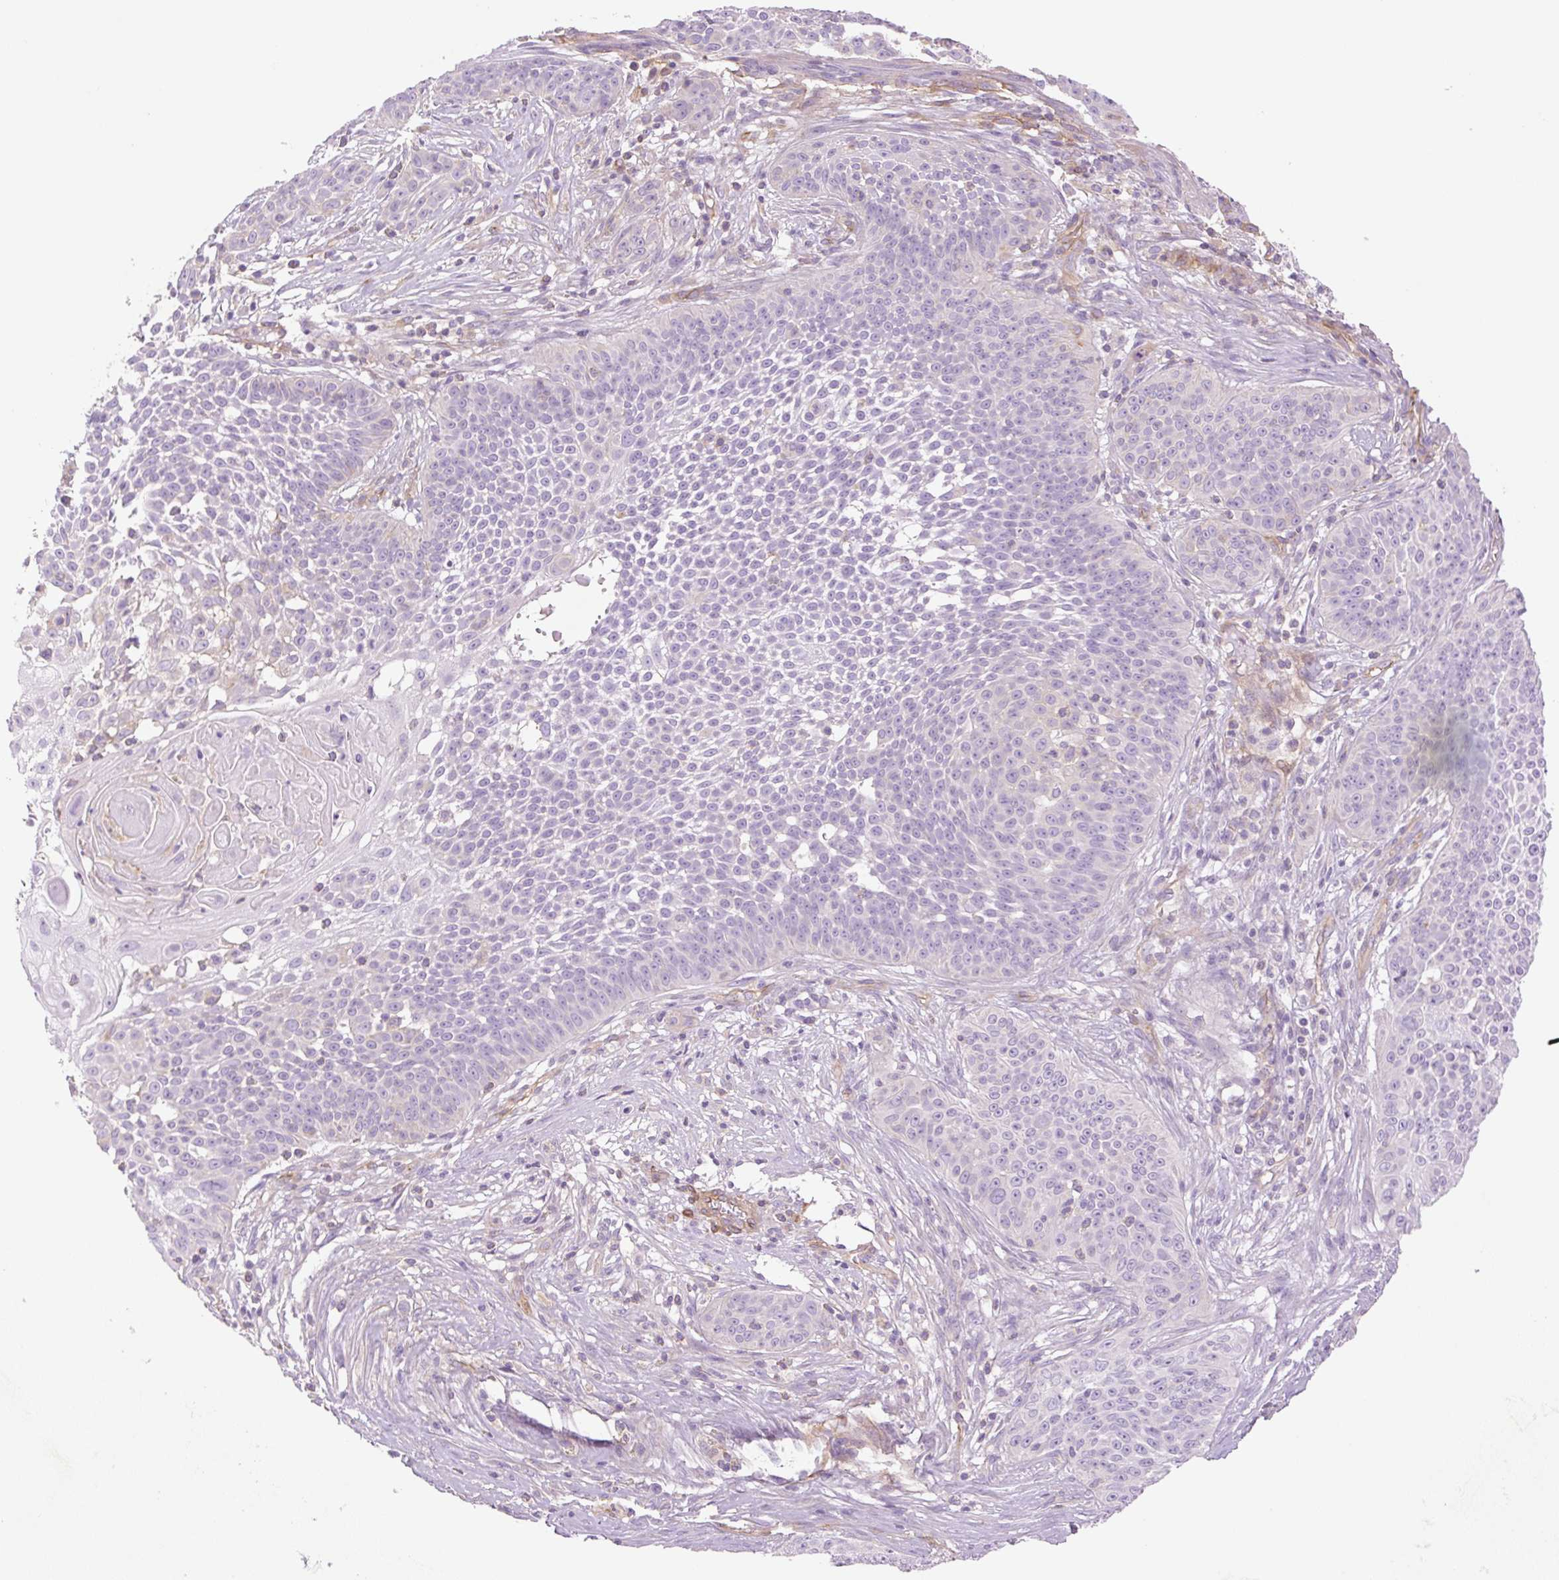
{"staining": {"intensity": "negative", "quantity": "none", "location": "none"}, "tissue": "skin cancer", "cell_type": "Tumor cells", "image_type": "cancer", "snomed": [{"axis": "morphology", "description": "Squamous cell carcinoma, NOS"}, {"axis": "topography", "description": "Skin"}], "caption": "High magnification brightfield microscopy of squamous cell carcinoma (skin) stained with DAB (3,3'-diaminobenzidine) (brown) and counterstained with hematoxylin (blue): tumor cells show no significant expression.", "gene": "EHD3", "patient": {"sex": "male", "age": 24}}